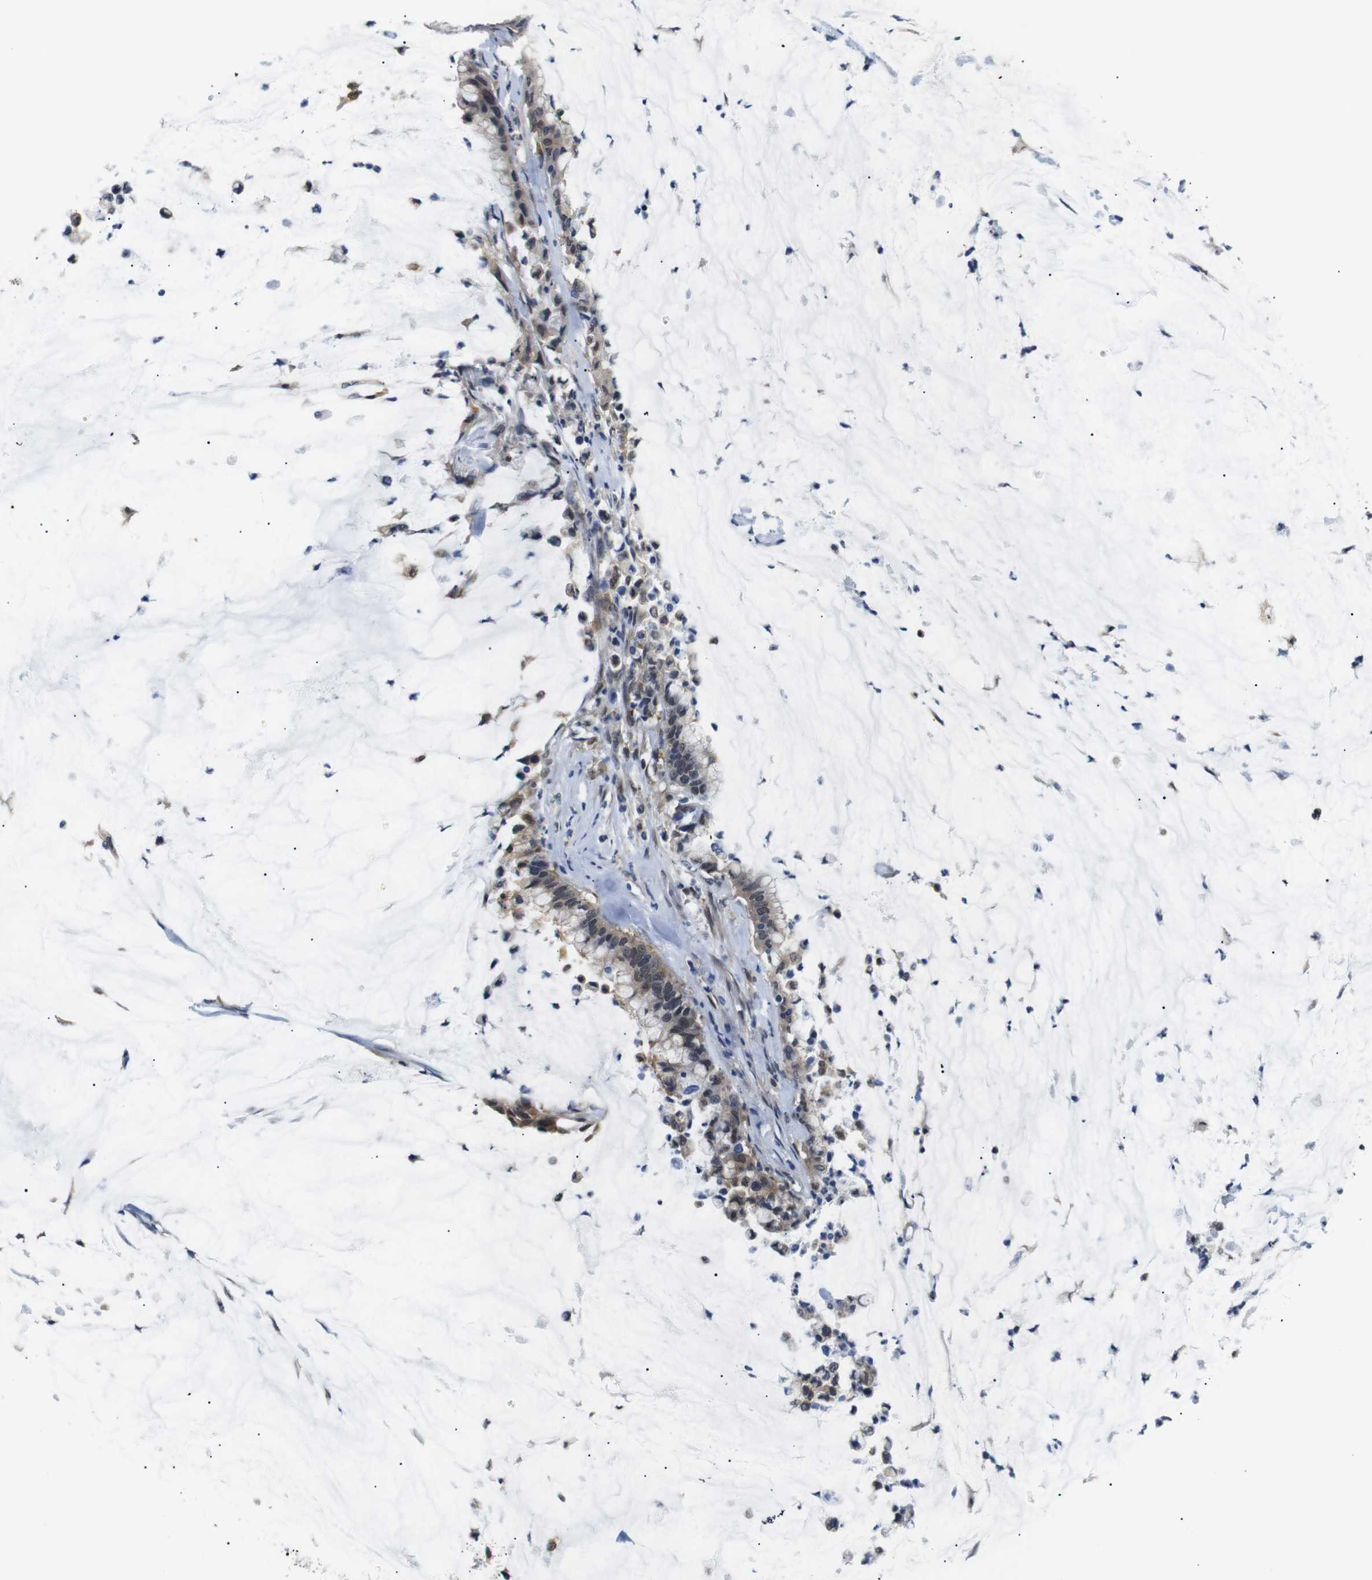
{"staining": {"intensity": "moderate", "quantity": ">75%", "location": "cytoplasmic/membranous,nuclear"}, "tissue": "pancreatic cancer", "cell_type": "Tumor cells", "image_type": "cancer", "snomed": [{"axis": "morphology", "description": "Adenocarcinoma, NOS"}, {"axis": "topography", "description": "Pancreas"}], "caption": "Tumor cells display medium levels of moderate cytoplasmic/membranous and nuclear expression in about >75% of cells in pancreatic cancer.", "gene": "UBXN1", "patient": {"sex": "male", "age": 41}}